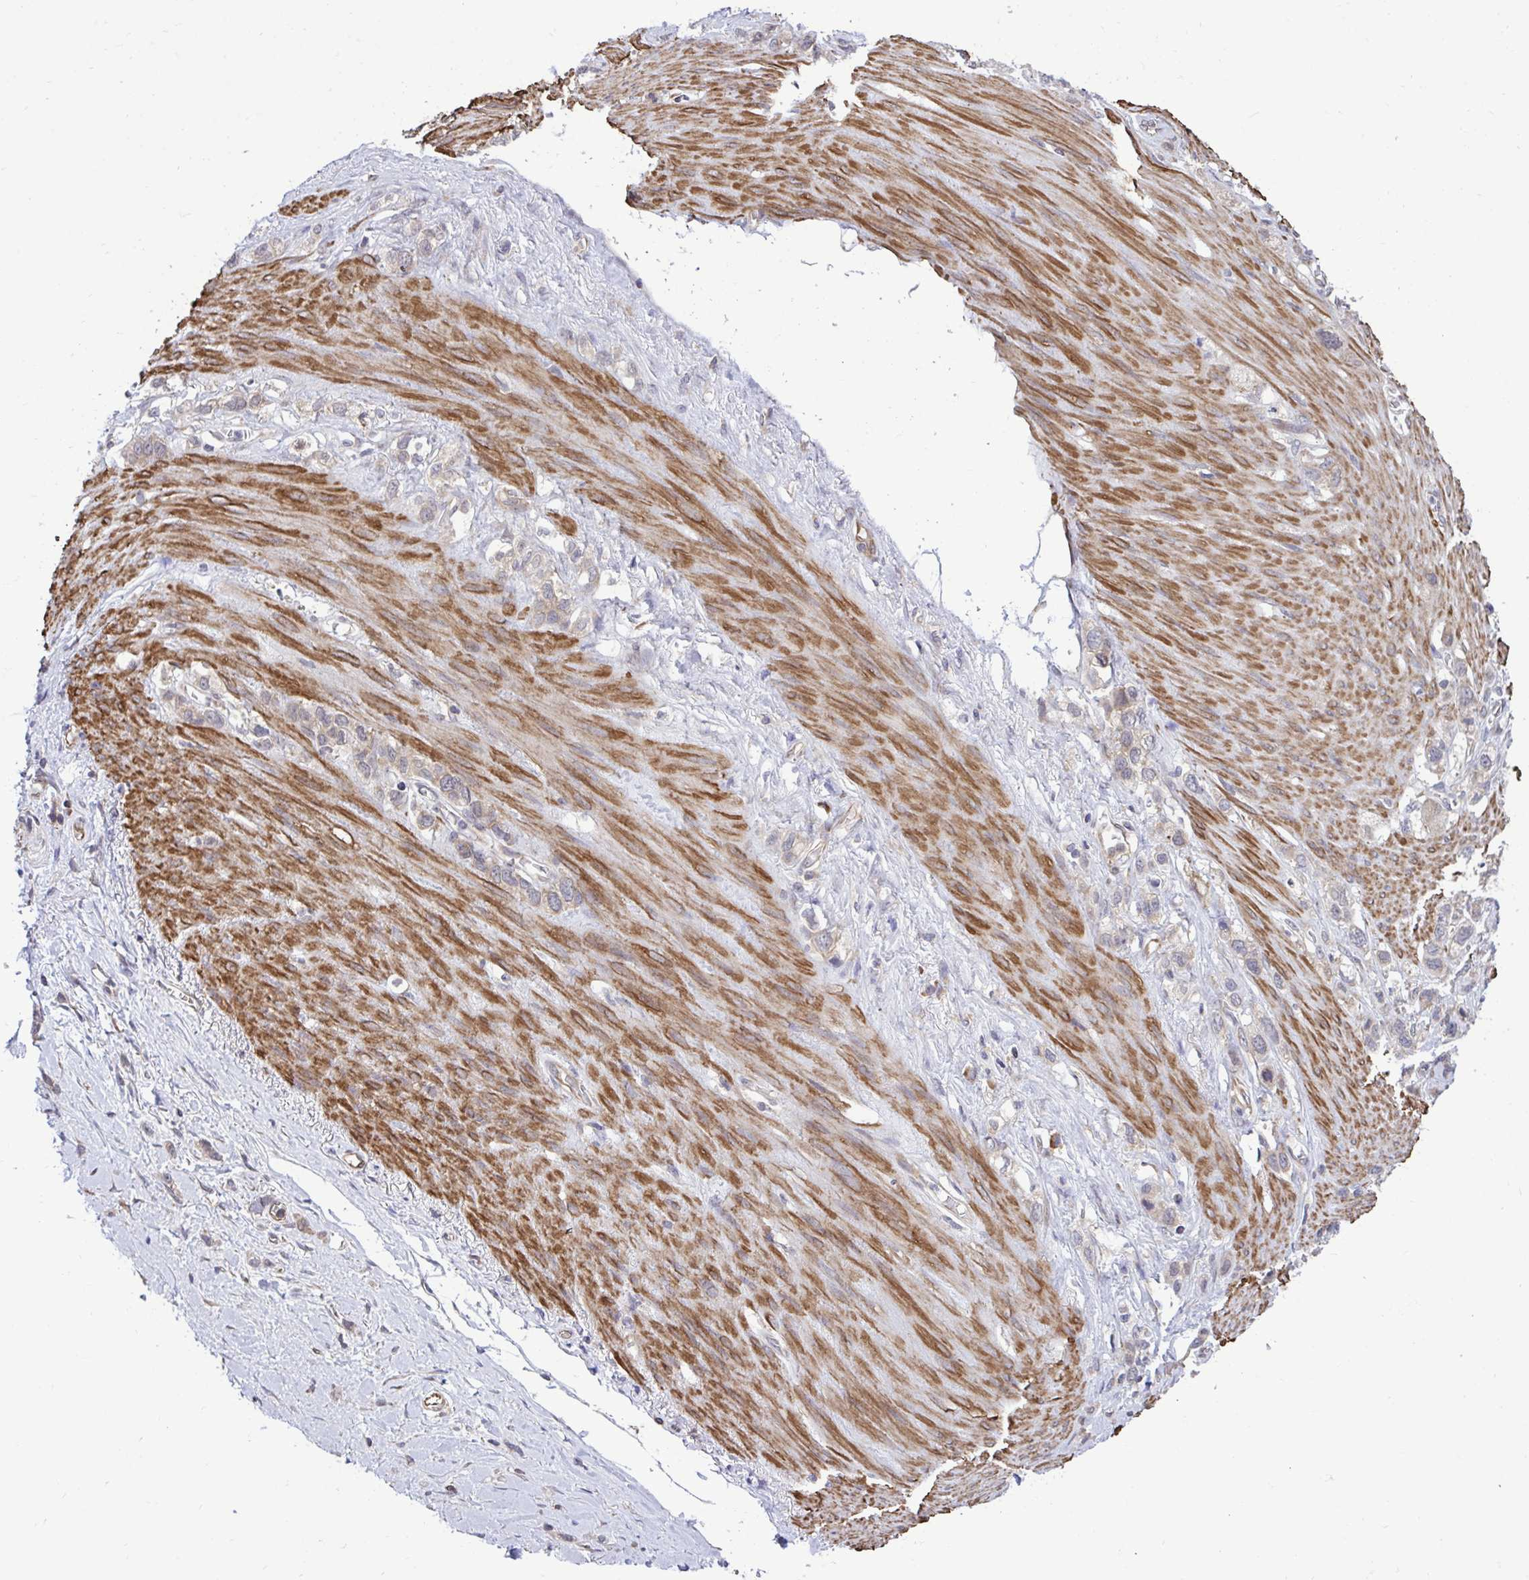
{"staining": {"intensity": "weak", "quantity": "<25%", "location": "cytoplasmic/membranous"}, "tissue": "stomach cancer", "cell_type": "Tumor cells", "image_type": "cancer", "snomed": [{"axis": "morphology", "description": "Adenocarcinoma, NOS"}, {"axis": "topography", "description": "Stomach"}], "caption": "High power microscopy micrograph of an IHC histopathology image of stomach adenocarcinoma, revealing no significant positivity in tumor cells.", "gene": "RPS15", "patient": {"sex": "female", "age": 65}}